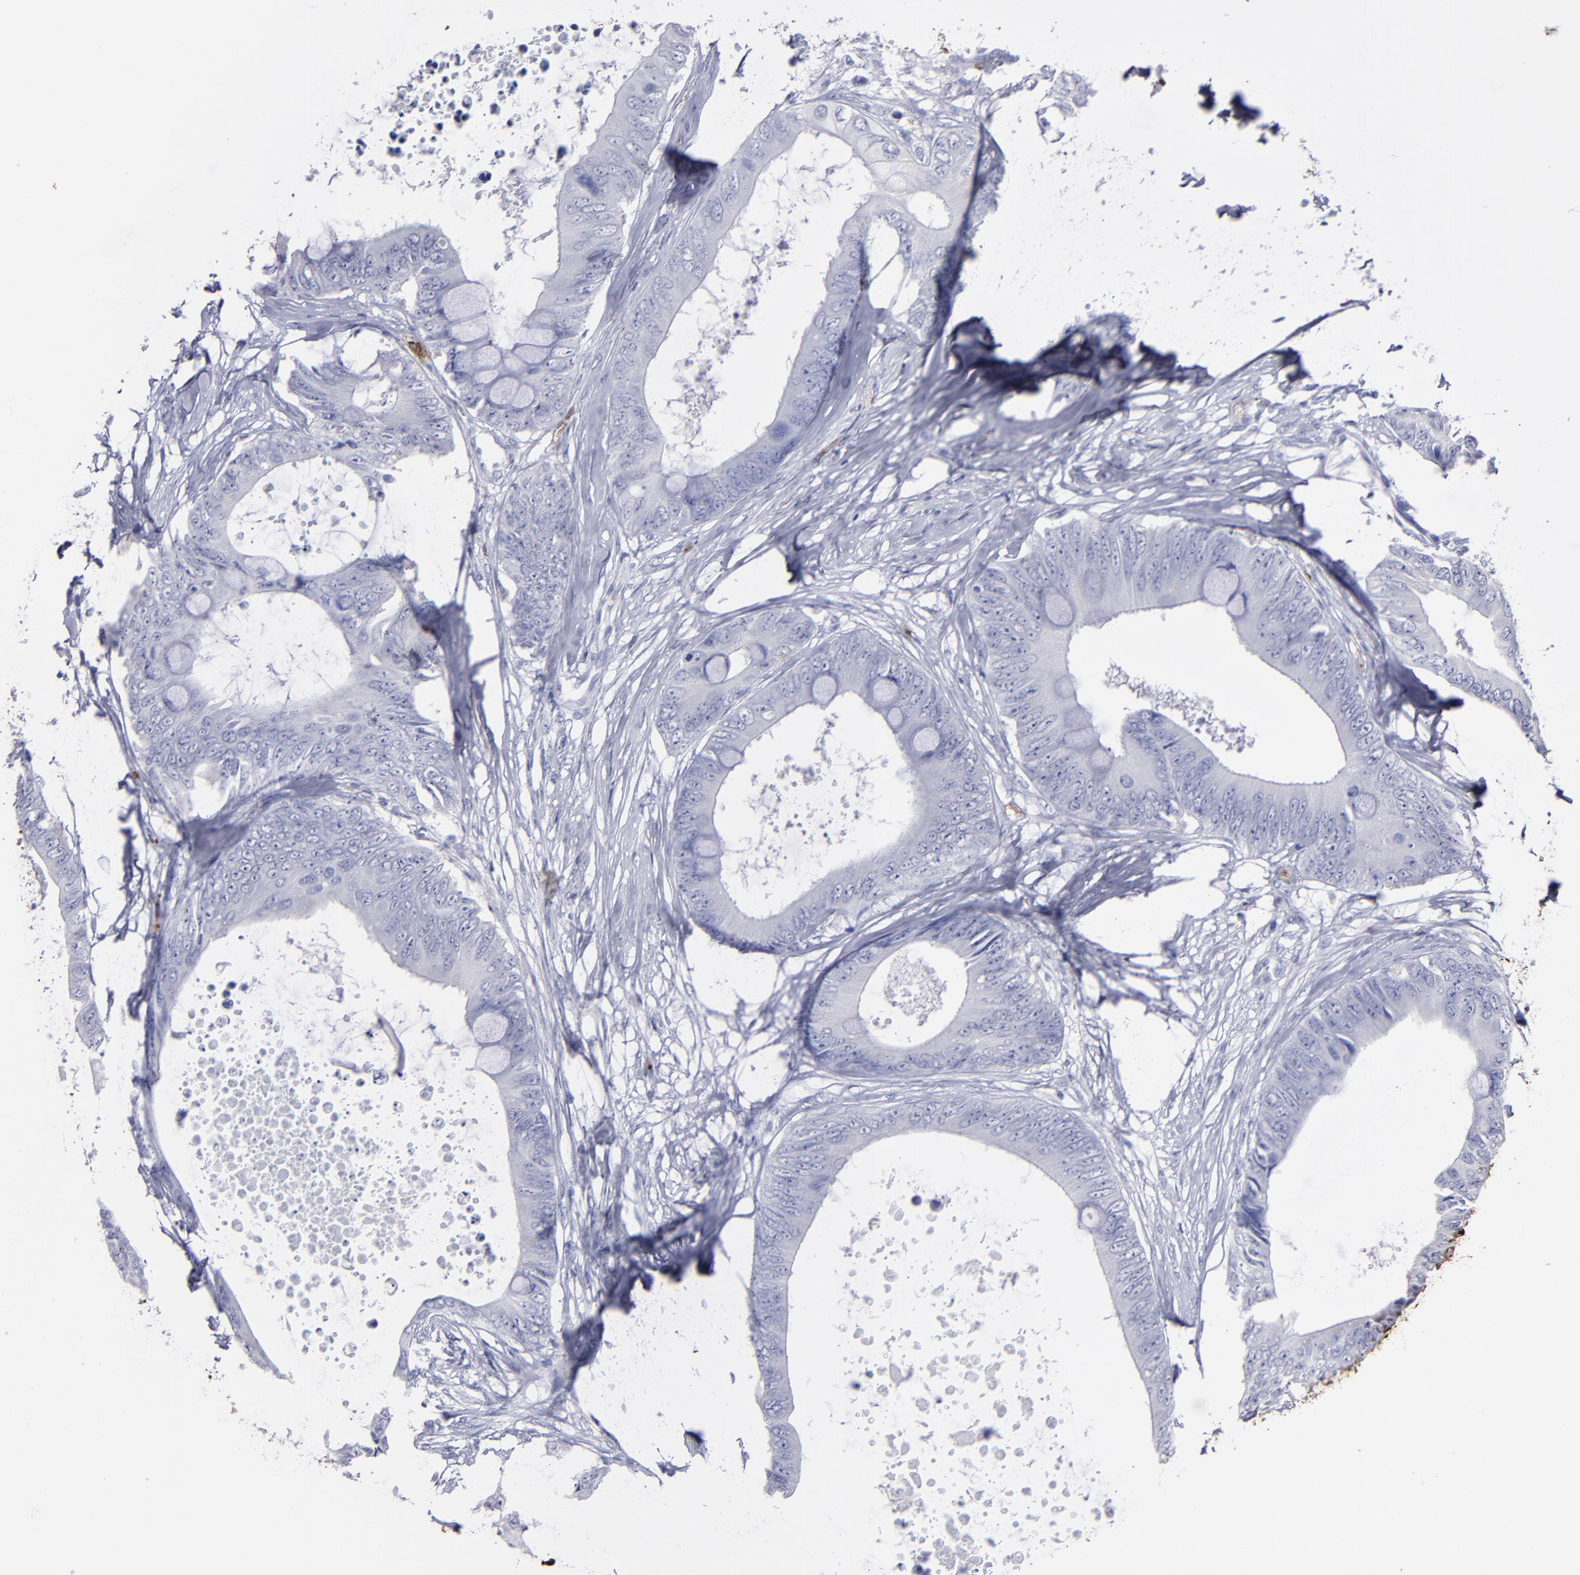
{"staining": {"intensity": "negative", "quantity": "none", "location": "none"}, "tissue": "colorectal cancer", "cell_type": "Tumor cells", "image_type": "cancer", "snomed": [{"axis": "morphology", "description": "Normal tissue, NOS"}, {"axis": "morphology", "description": "Adenocarcinoma, NOS"}, {"axis": "topography", "description": "Rectum"}, {"axis": "topography", "description": "Peripheral nerve tissue"}], "caption": "The histopathology image displays no staining of tumor cells in colorectal cancer (adenocarcinoma). (DAB immunohistochemistry (IHC) with hematoxylin counter stain).", "gene": "CD36", "patient": {"sex": "female", "age": 77}}